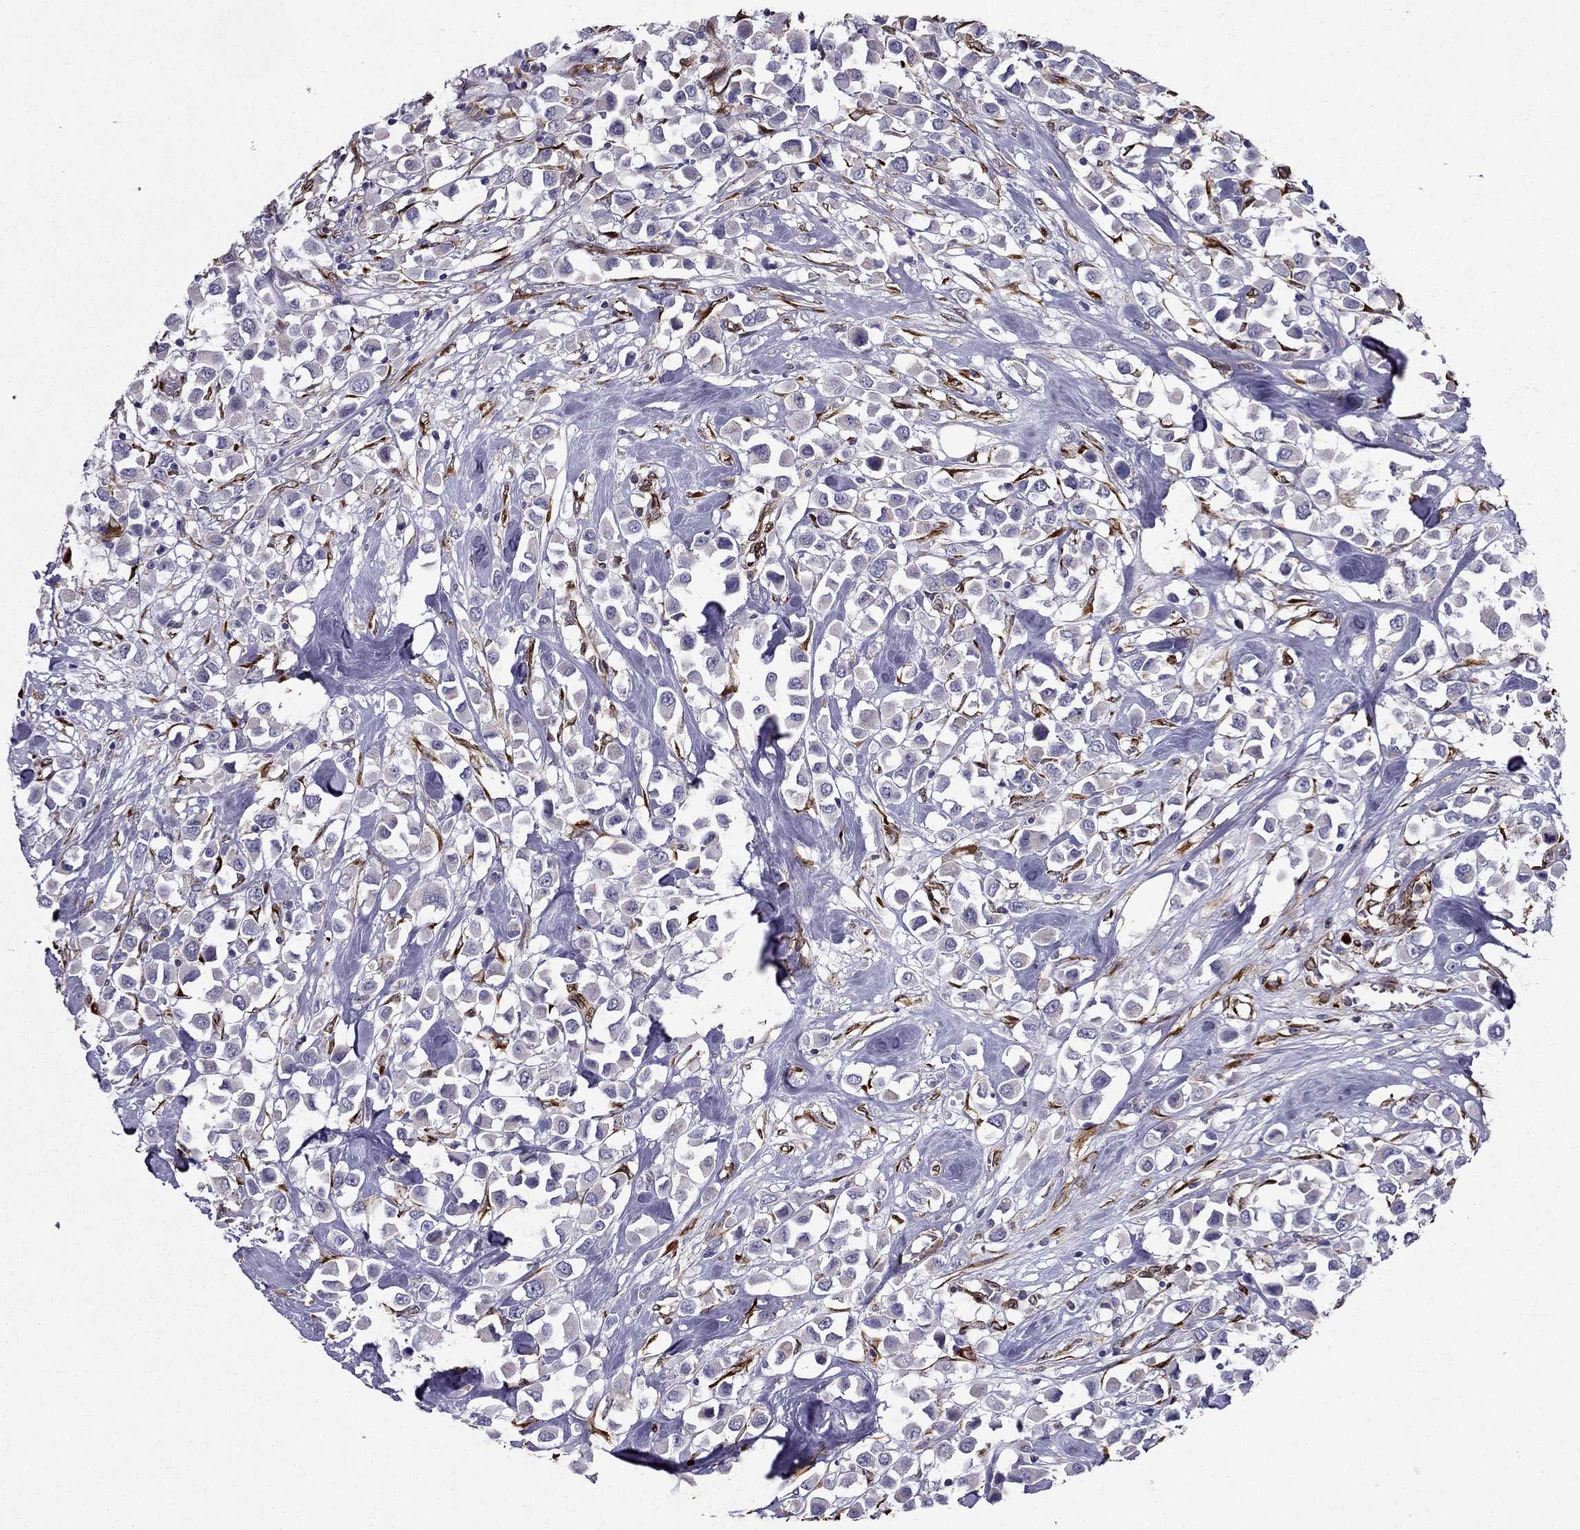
{"staining": {"intensity": "negative", "quantity": "none", "location": "none"}, "tissue": "breast cancer", "cell_type": "Tumor cells", "image_type": "cancer", "snomed": [{"axis": "morphology", "description": "Duct carcinoma"}, {"axis": "topography", "description": "Breast"}], "caption": "This is a photomicrograph of immunohistochemistry (IHC) staining of breast cancer (intraductal carcinoma), which shows no staining in tumor cells.", "gene": "IKBIP", "patient": {"sex": "female", "age": 61}}